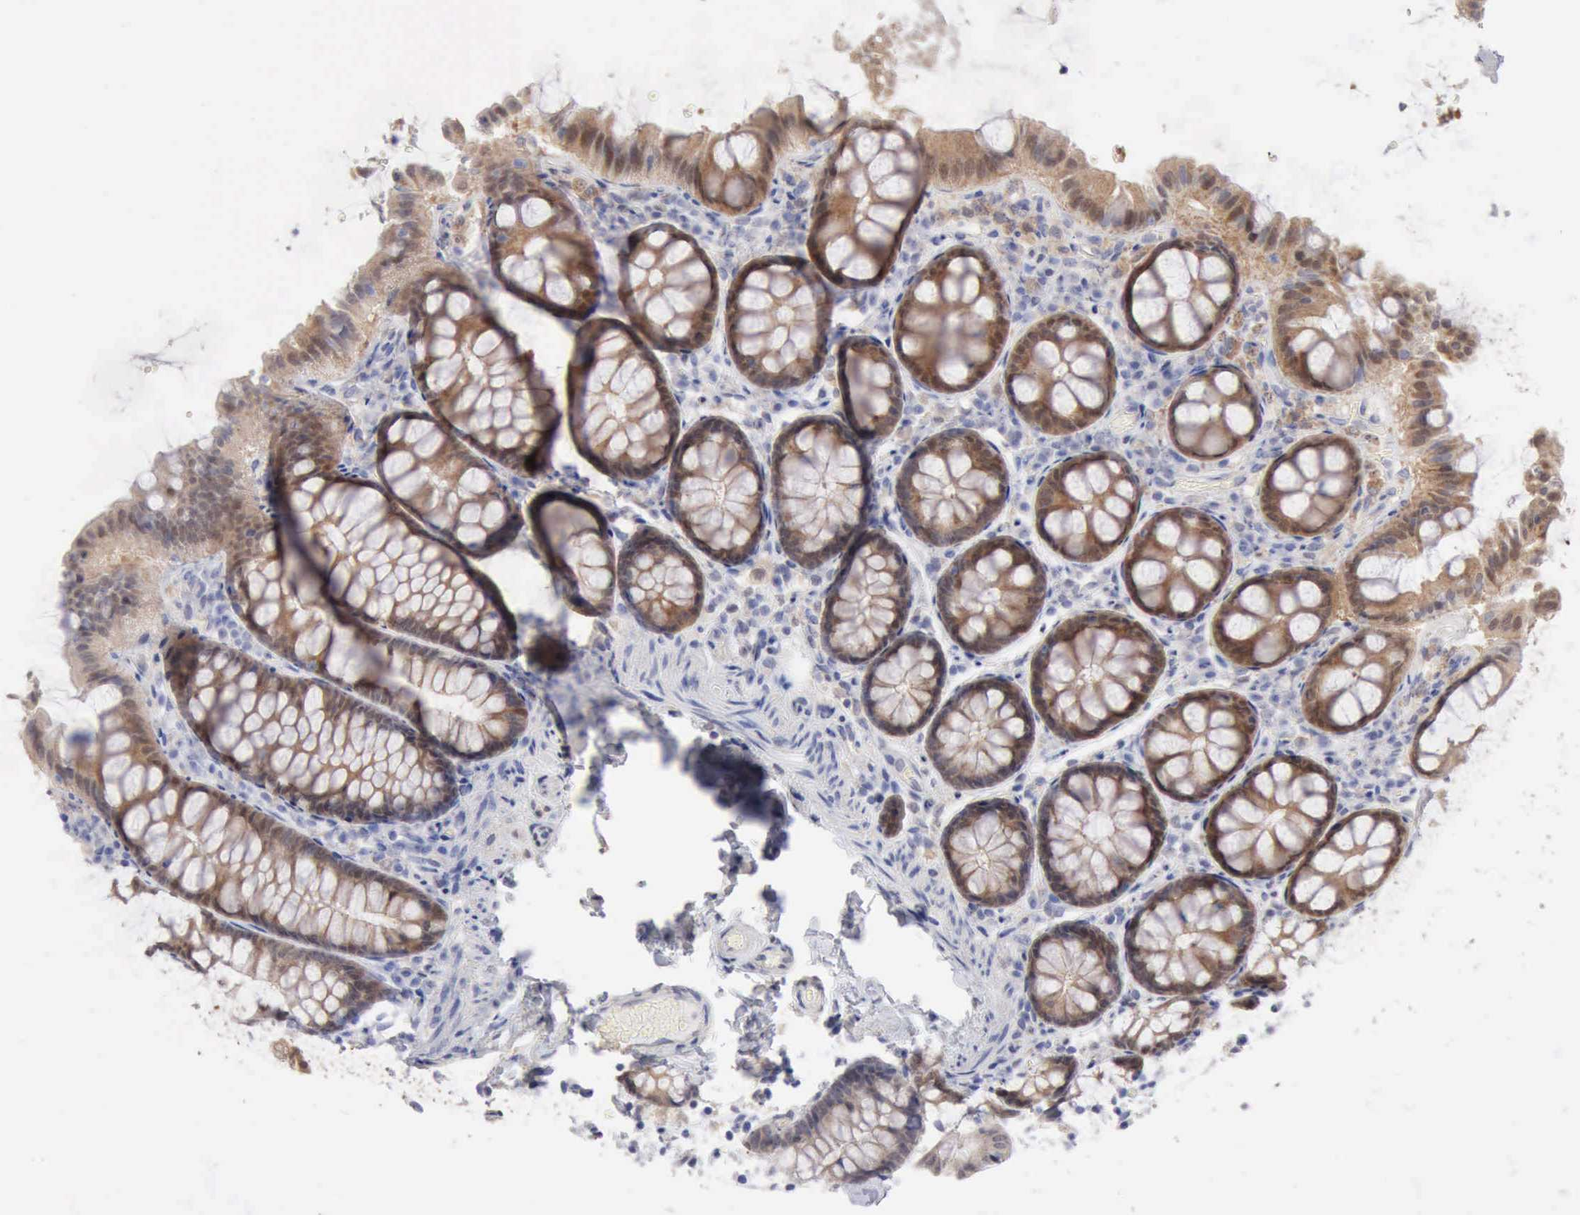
{"staining": {"intensity": "negative", "quantity": "none", "location": "none"}, "tissue": "colon", "cell_type": "Endothelial cells", "image_type": "normal", "snomed": [{"axis": "morphology", "description": "Normal tissue, NOS"}, {"axis": "topography", "description": "Colon"}], "caption": "High power microscopy histopathology image of an immunohistochemistry (IHC) micrograph of benign colon, revealing no significant positivity in endothelial cells. (Immunohistochemistry (ihc), brightfield microscopy, high magnification).", "gene": "PTGR2", "patient": {"sex": "female", "age": 61}}